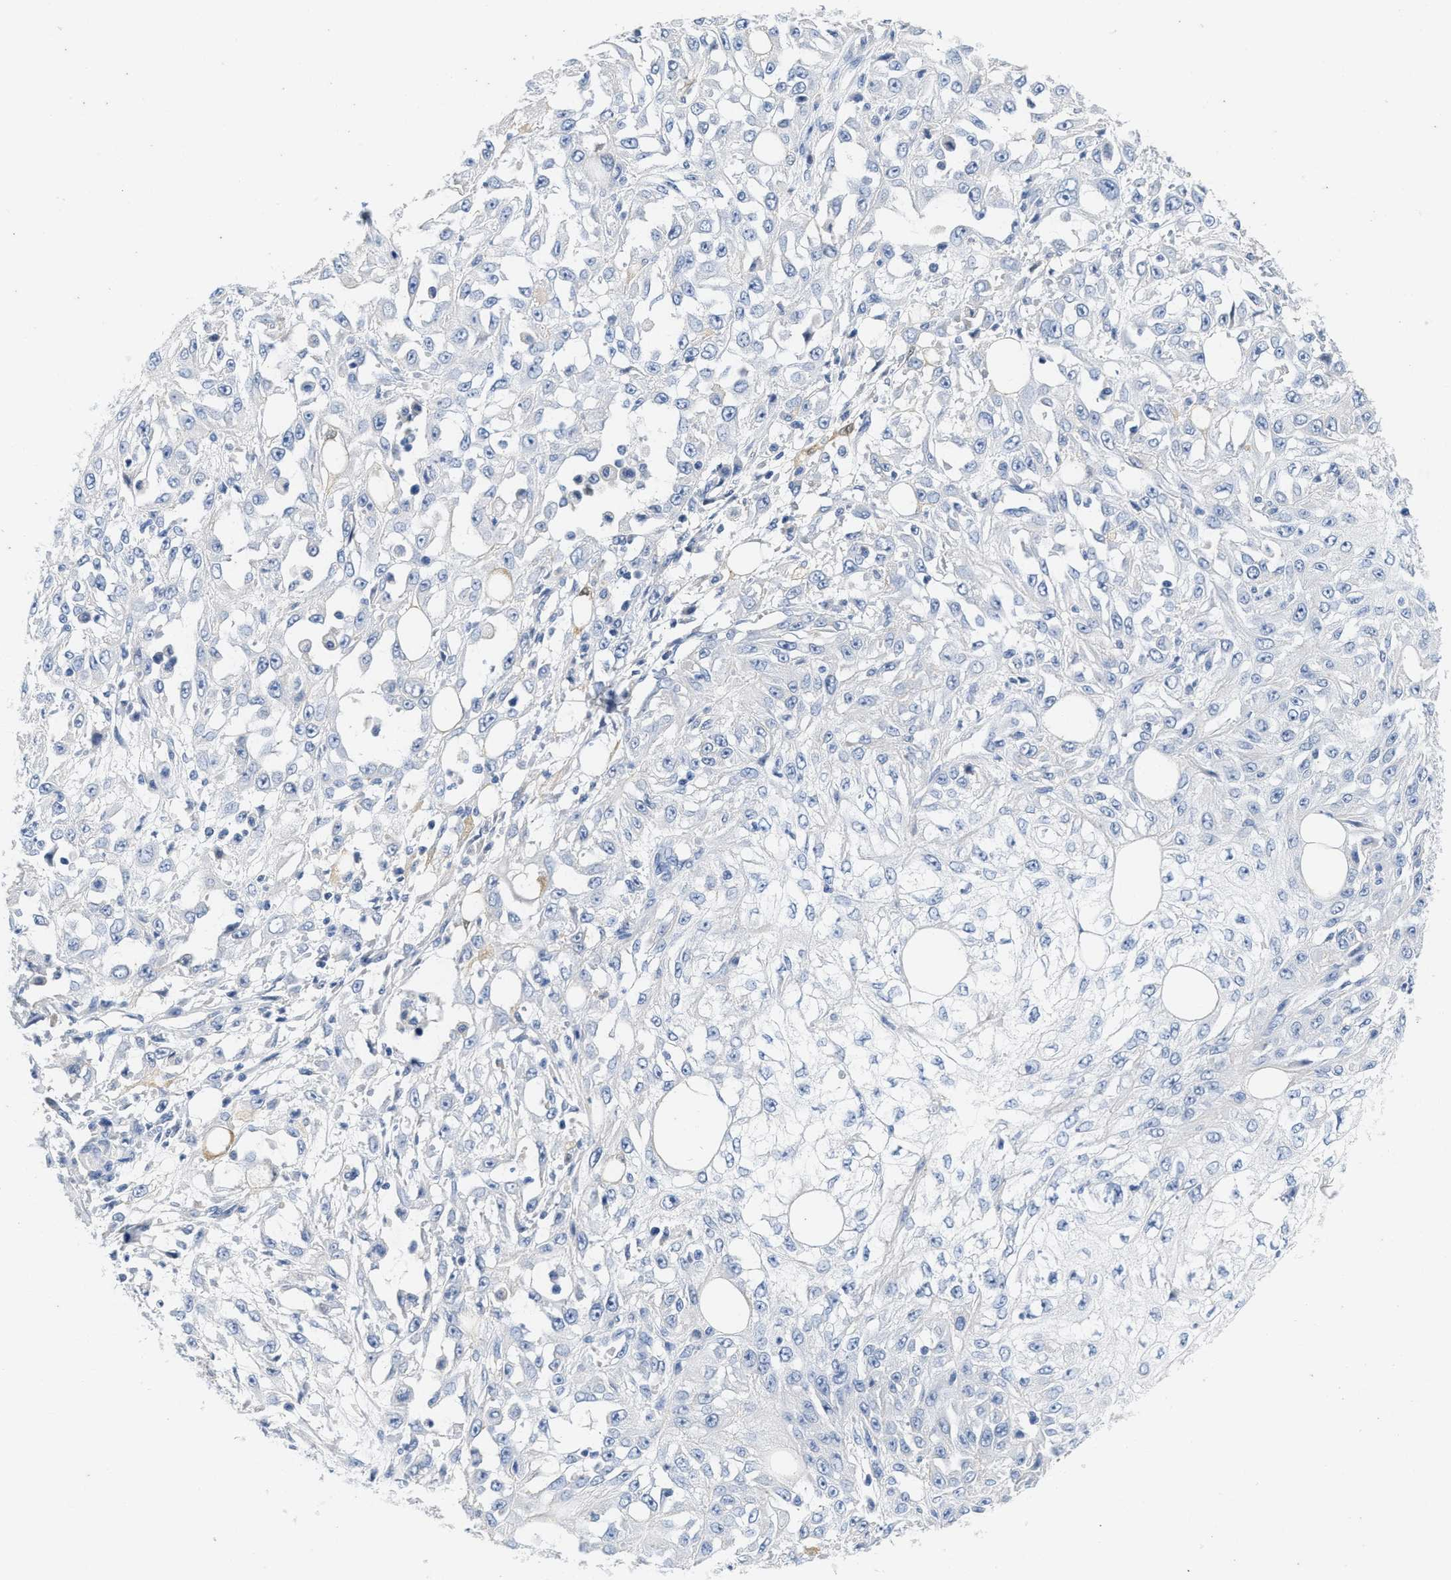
{"staining": {"intensity": "negative", "quantity": "none", "location": "none"}, "tissue": "skin cancer", "cell_type": "Tumor cells", "image_type": "cancer", "snomed": [{"axis": "morphology", "description": "Squamous cell carcinoma, NOS"}, {"axis": "morphology", "description": "Squamous cell carcinoma, metastatic, NOS"}, {"axis": "topography", "description": "Skin"}, {"axis": "topography", "description": "Lymph node"}], "caption": "Immunohistochemical staining of skin cancer demonstrates no significant staining in tumor cells.", "gene": "ABCB11", "patient": {"sex": "male", "age": 75}}